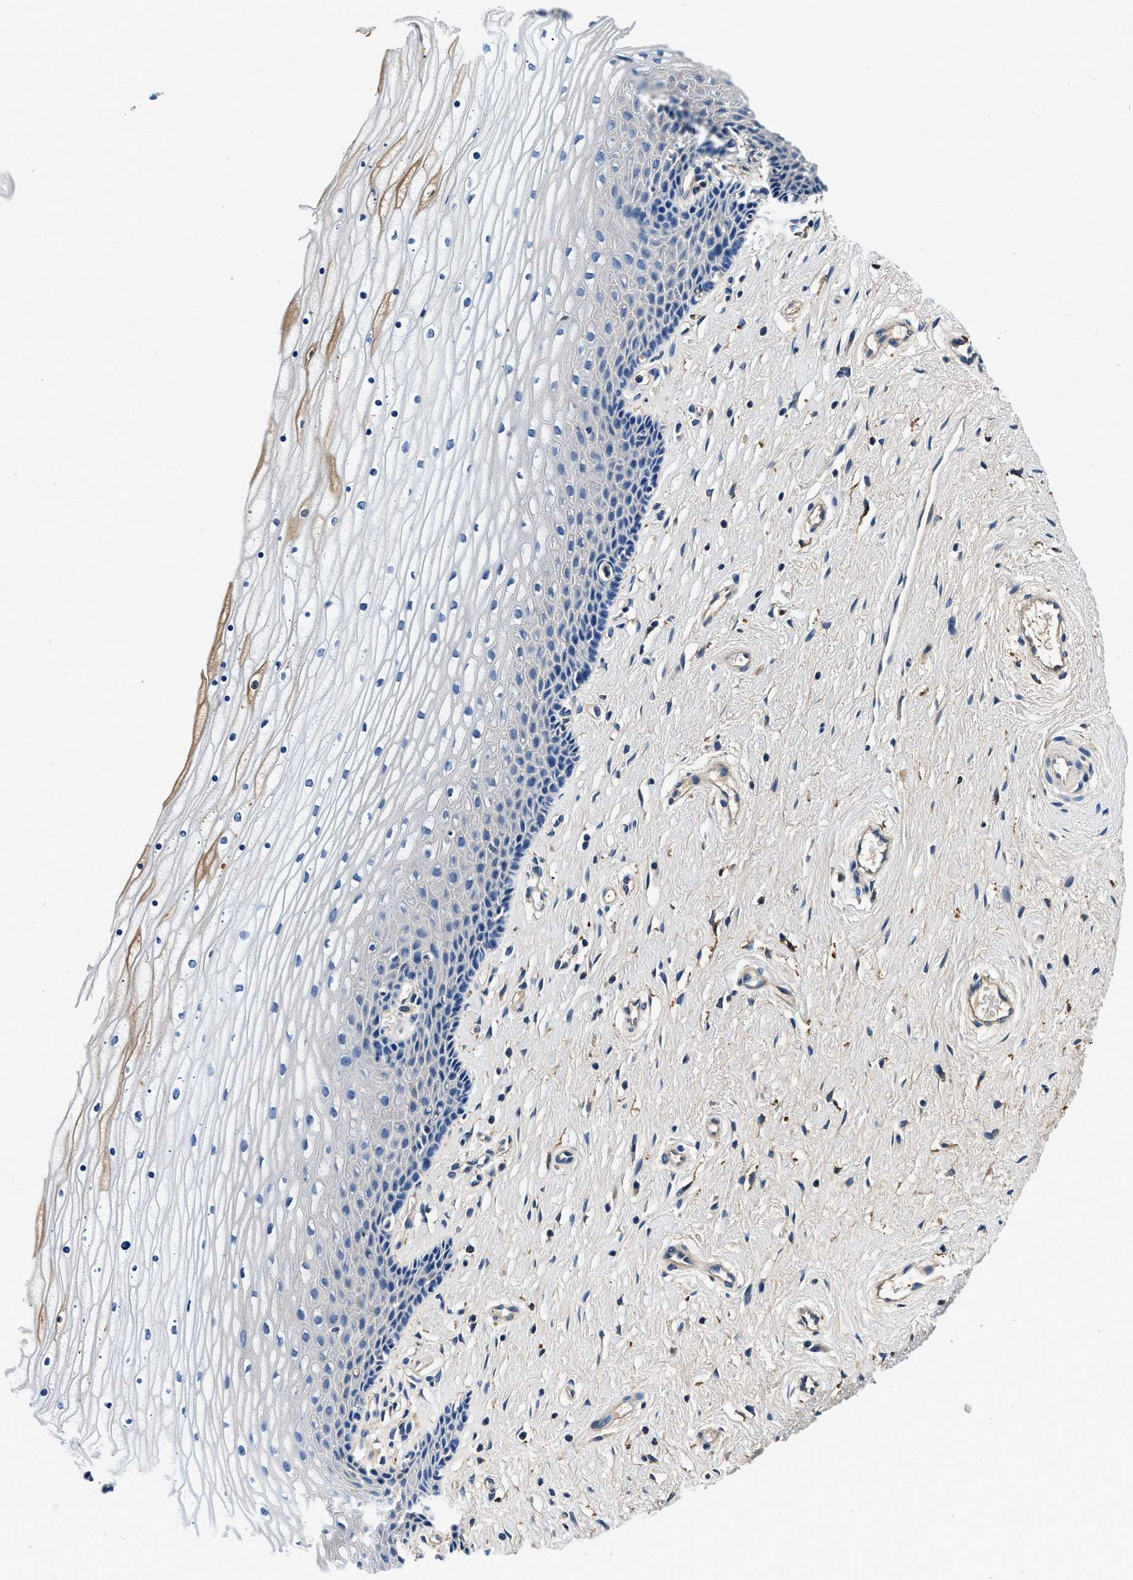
{"staining": {"intensity": "weak", "quantity": "<25%", "location": "cytoplasmic/membranous"}, "tissue": "cervix", "cell_type": "Squamous epithelial cells", "image_type": "normal", "snomed": [{"axis": "morphology", "description": "Normal tissue, NOS"}, {"axis": "topography", "description": "Cervix"}], "caption": "Cervix stained for a protein using immunohistochemistry shows no staining squamous epithelial cells.", "gene": "ZFAND3", "patient": {"sex": "female", "age": 39}}